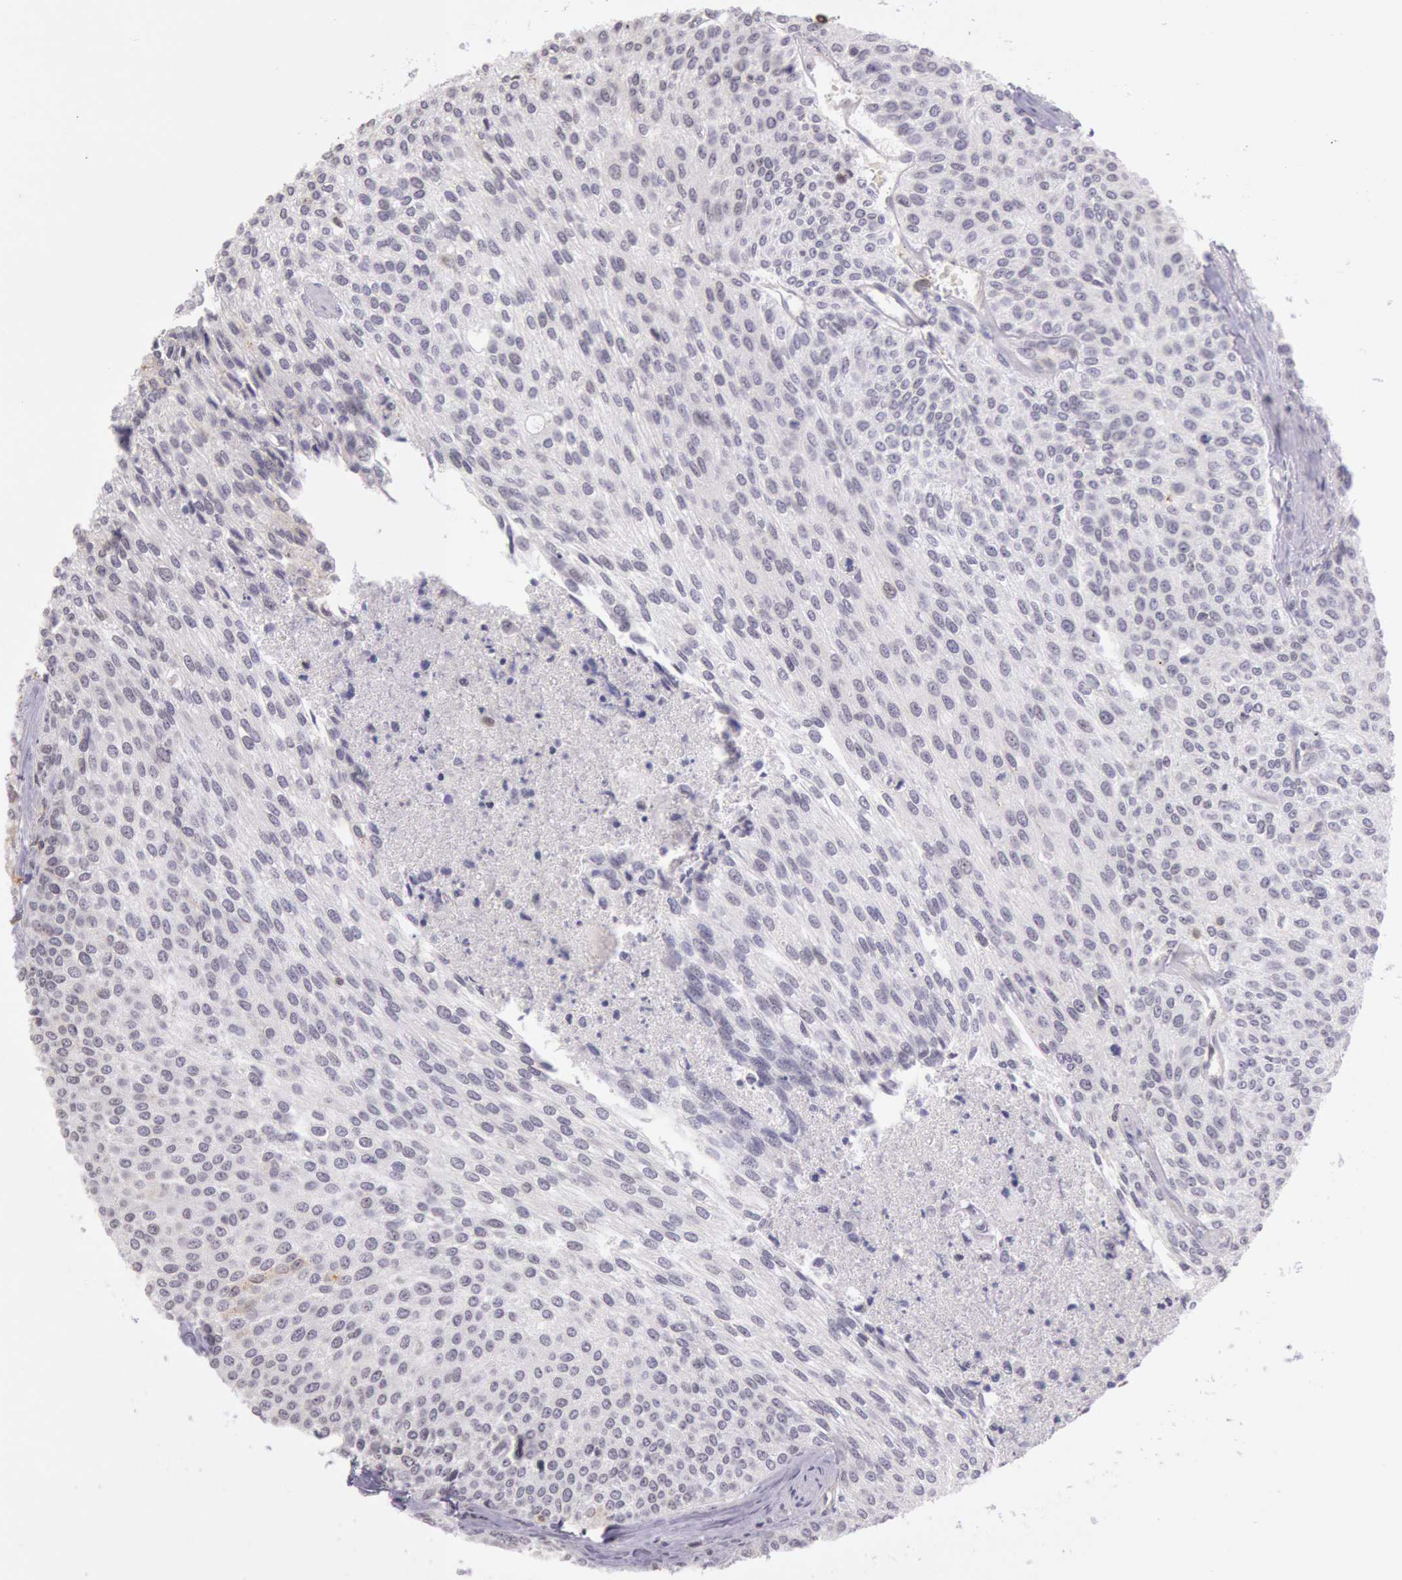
{"staining": {"intensity": "negative", "quantity": "none", "location": "none"}, "tissue": "urothelial cancer", "cell_type": "Tumor cells", "image_type": "cancer", "snomed": [{"axis": "morphology", "description": "Urothelial carcinoma, Low grade"}, {"axis": "topography", "description": "Urinary bladder"}], "caption": "Photomicrograph shows no protein staining in tumor cells of urothelial cancer tissue. (Stains: DAB immunohistochemistry with hematoxylin counter stain, Microscopy: brightfield microscopy at high magnification).", "gene": "HIF1A", "patient": {"sex": "female", "age": 73}}